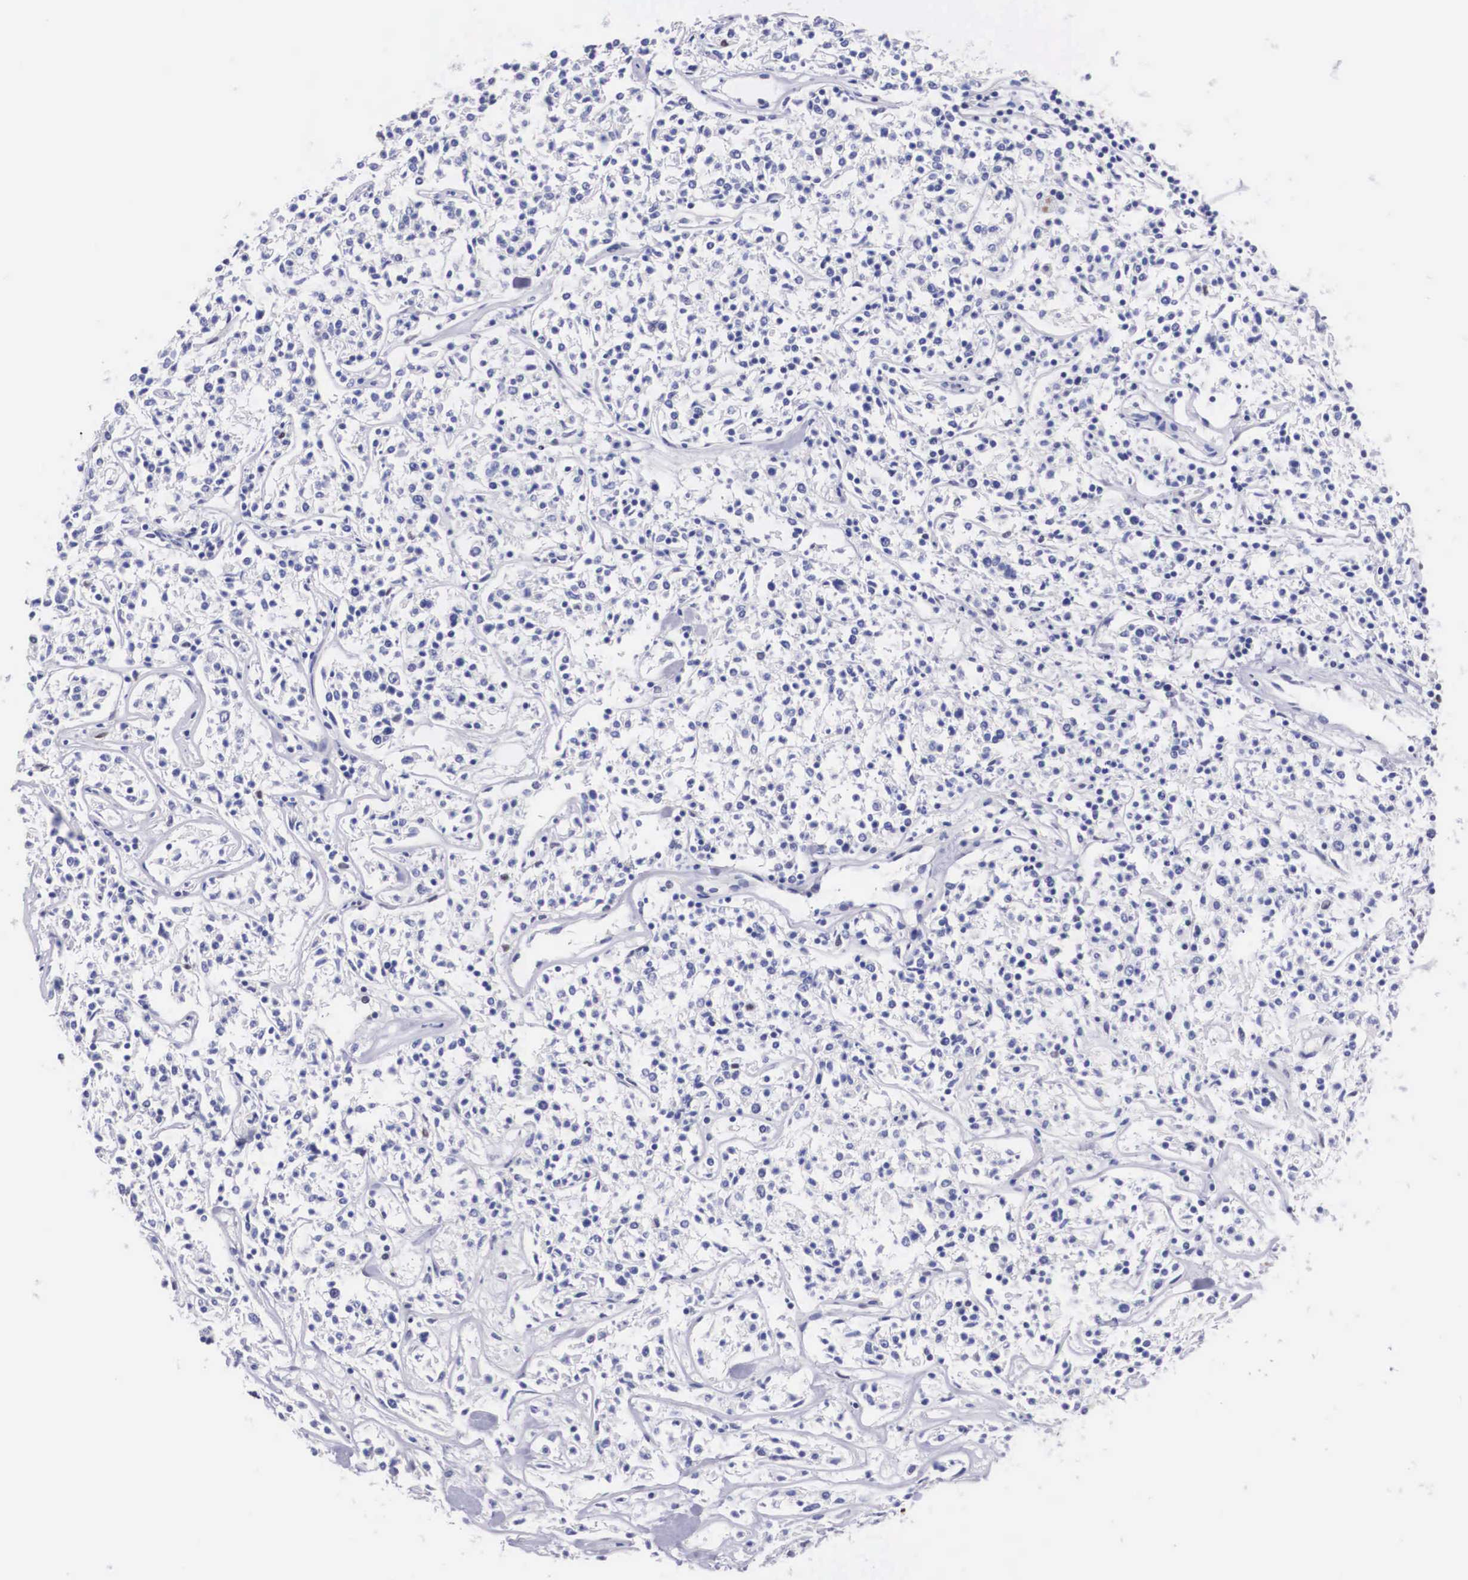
{"staining": {"intensity": "negative", "quantity": "none", "location": "none"}, "tissue": "lymphoma", "cell_type": "Tumor cells", "image_type": "cancer", "snomed": [{"axis": "morphology", "description": "Malignant lymphoma, non-Hodgkin's type, Low grade"}, {"axis": "topography", "description": "Small intestine"}], "caption": "Immunohistochemistry (IHC) image of neoplastic tissue: lymphoma stained with DAB (3,3'-diaminobenzidine) shows no significant protein positivity in tumor cells.", "gene": "KHDRBS3", "patient": {"sex": "female", "age": 59}}